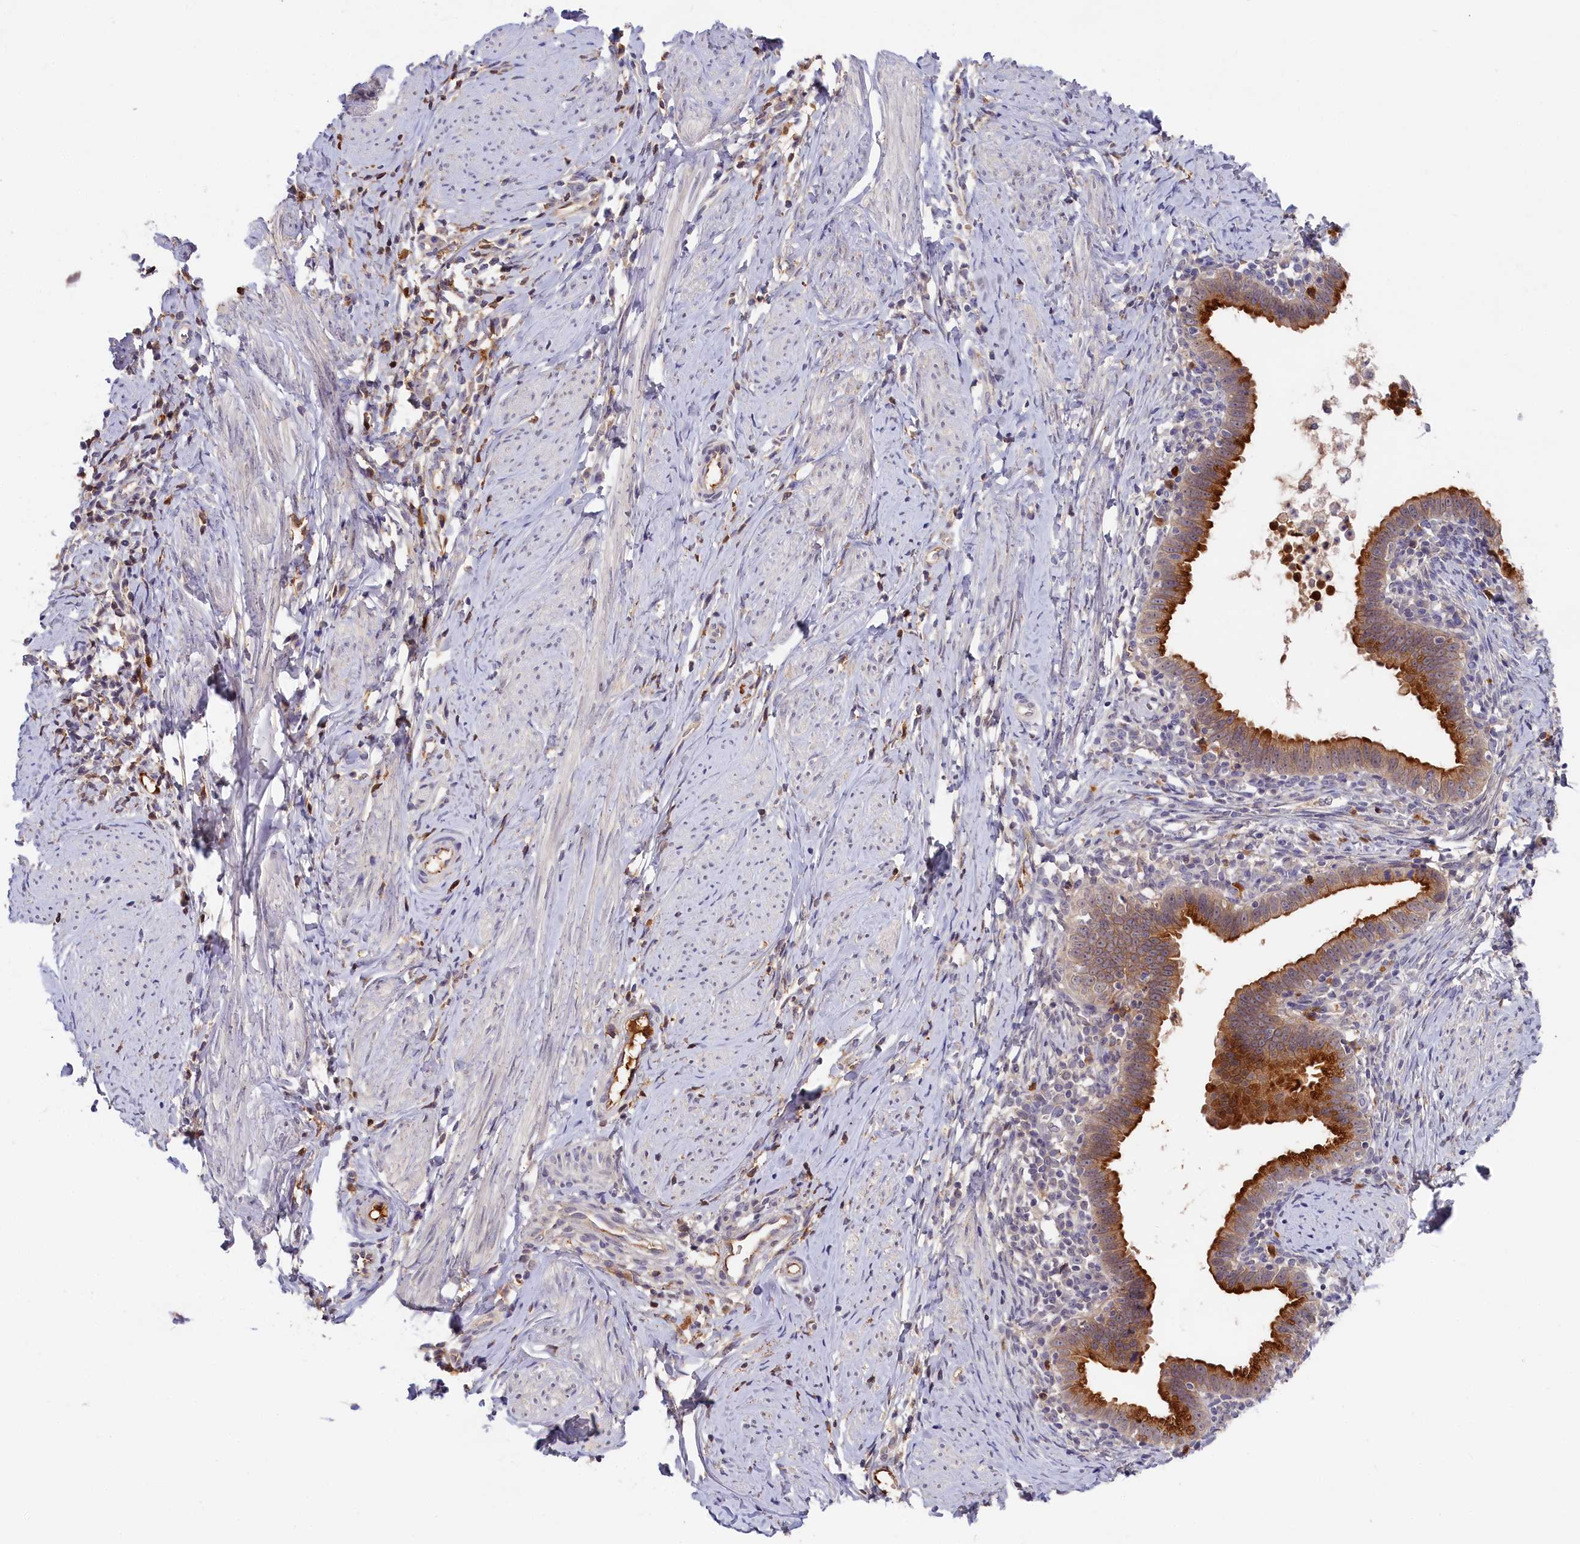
{"staining": {"intensity": "strong", "quantity": ">75%", "location": "cytoplasmic/membranous"}, "tissue": "cervical cancer", "cell_type": "Tumor cells", "image_type": "cancer", "snomed": [{"axis": "morphology", "description": "Adenocarcinoma, NOS"}, {"axis": "topography", "description": "Cervix"}], "caption": "Approximately >75% of tumor cells in human cervical cancer show strong cytoplasmic/membranous protein expression as visualized by brown immunohistochemical staining.", "gene": "ADGRD1", "patient": {"sex": "female", "age": 36}}